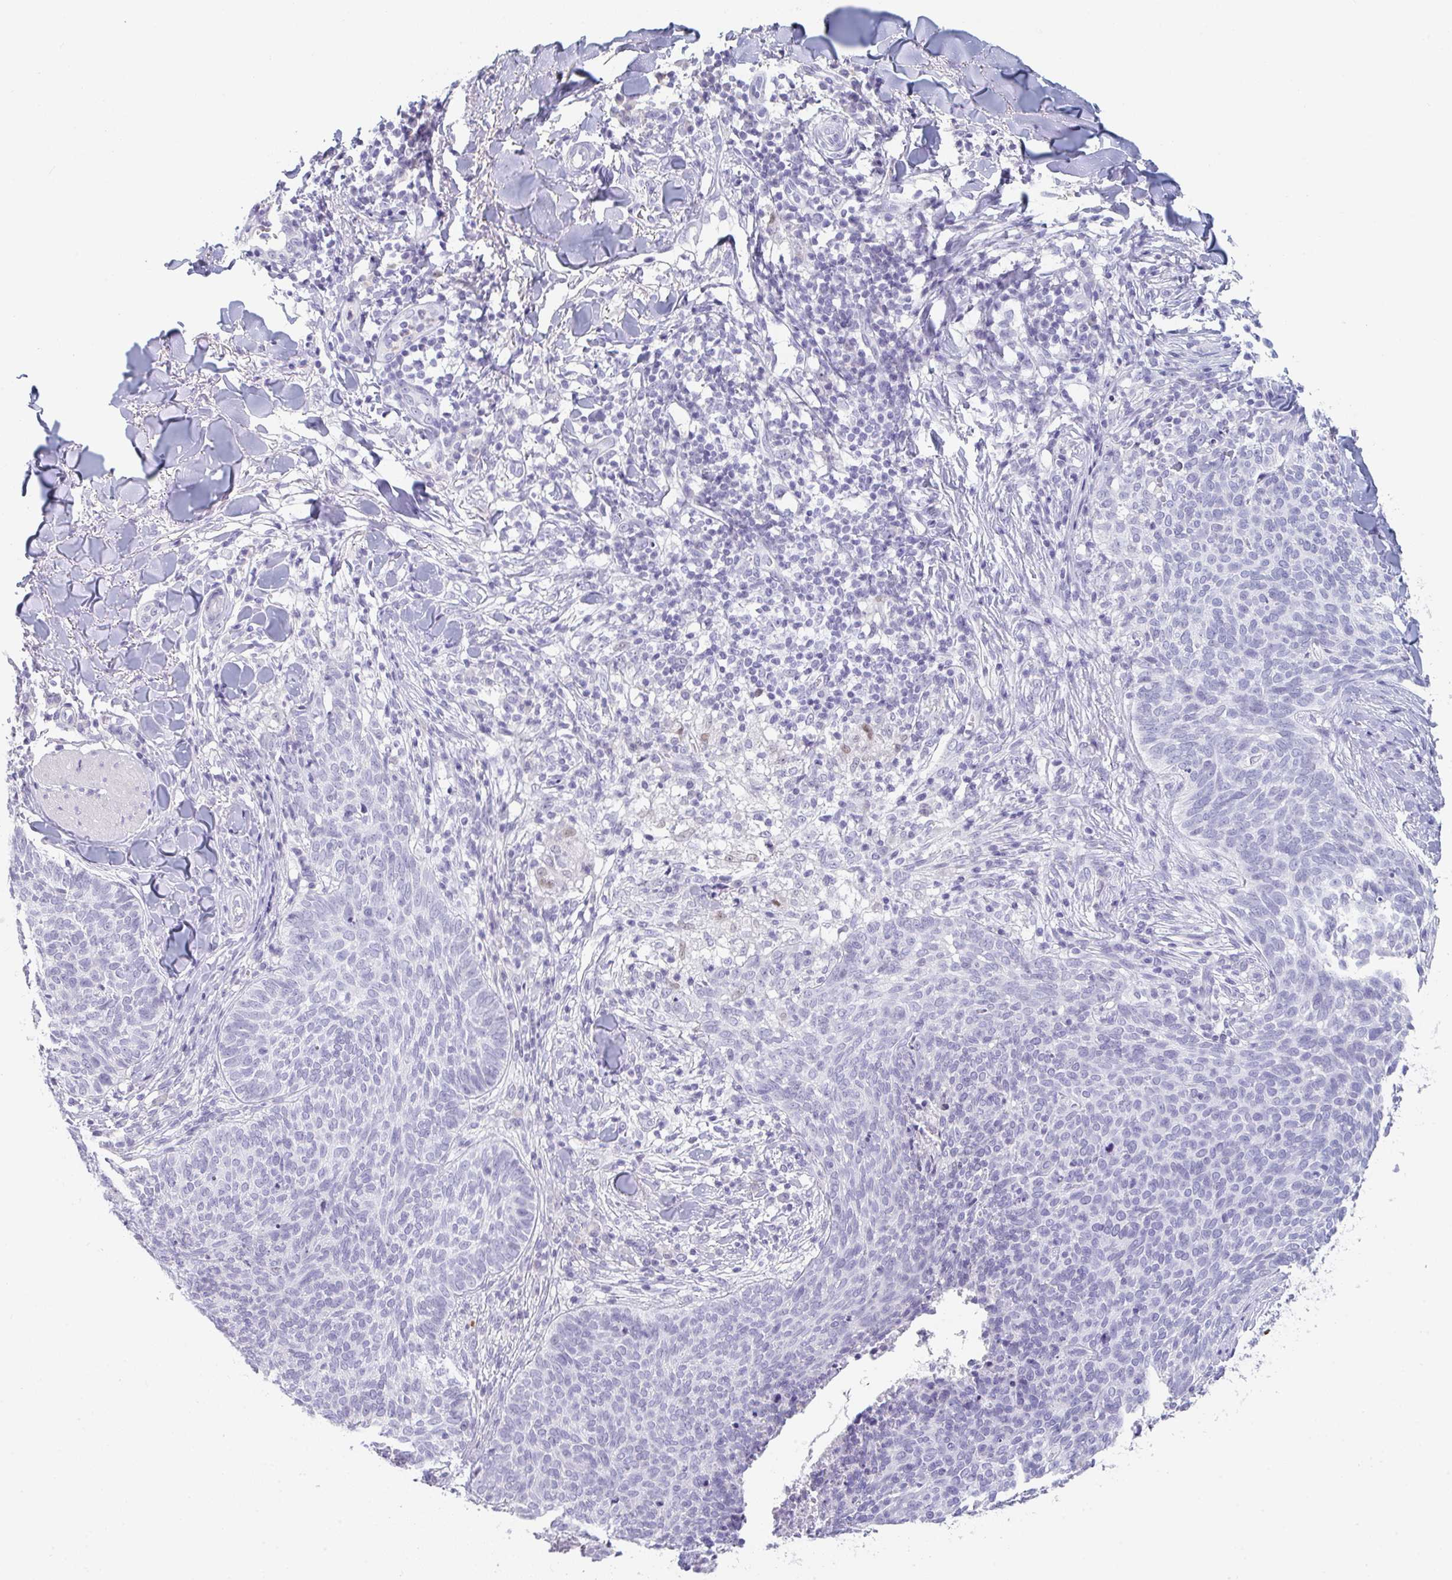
{"staining": {"intensity": "negative", "quantity": "none", "location": "none"}, "tissue": "skin cancer", "cell_type": "Tumor cells", "image_type": "cancer", "snomed": [{"axis": "morphology", "description": "Basal cell carcinoma"}, {"axis": "topography", "description": "Skin"}, {"axis": "topography", "description": "Skin of face"}], "caption": "Protein analysis of skin cancer exhibits no significant positivity in tumor cells.", "gene": "RUBCN", "patient": {"sex": "male", "age": 56}}